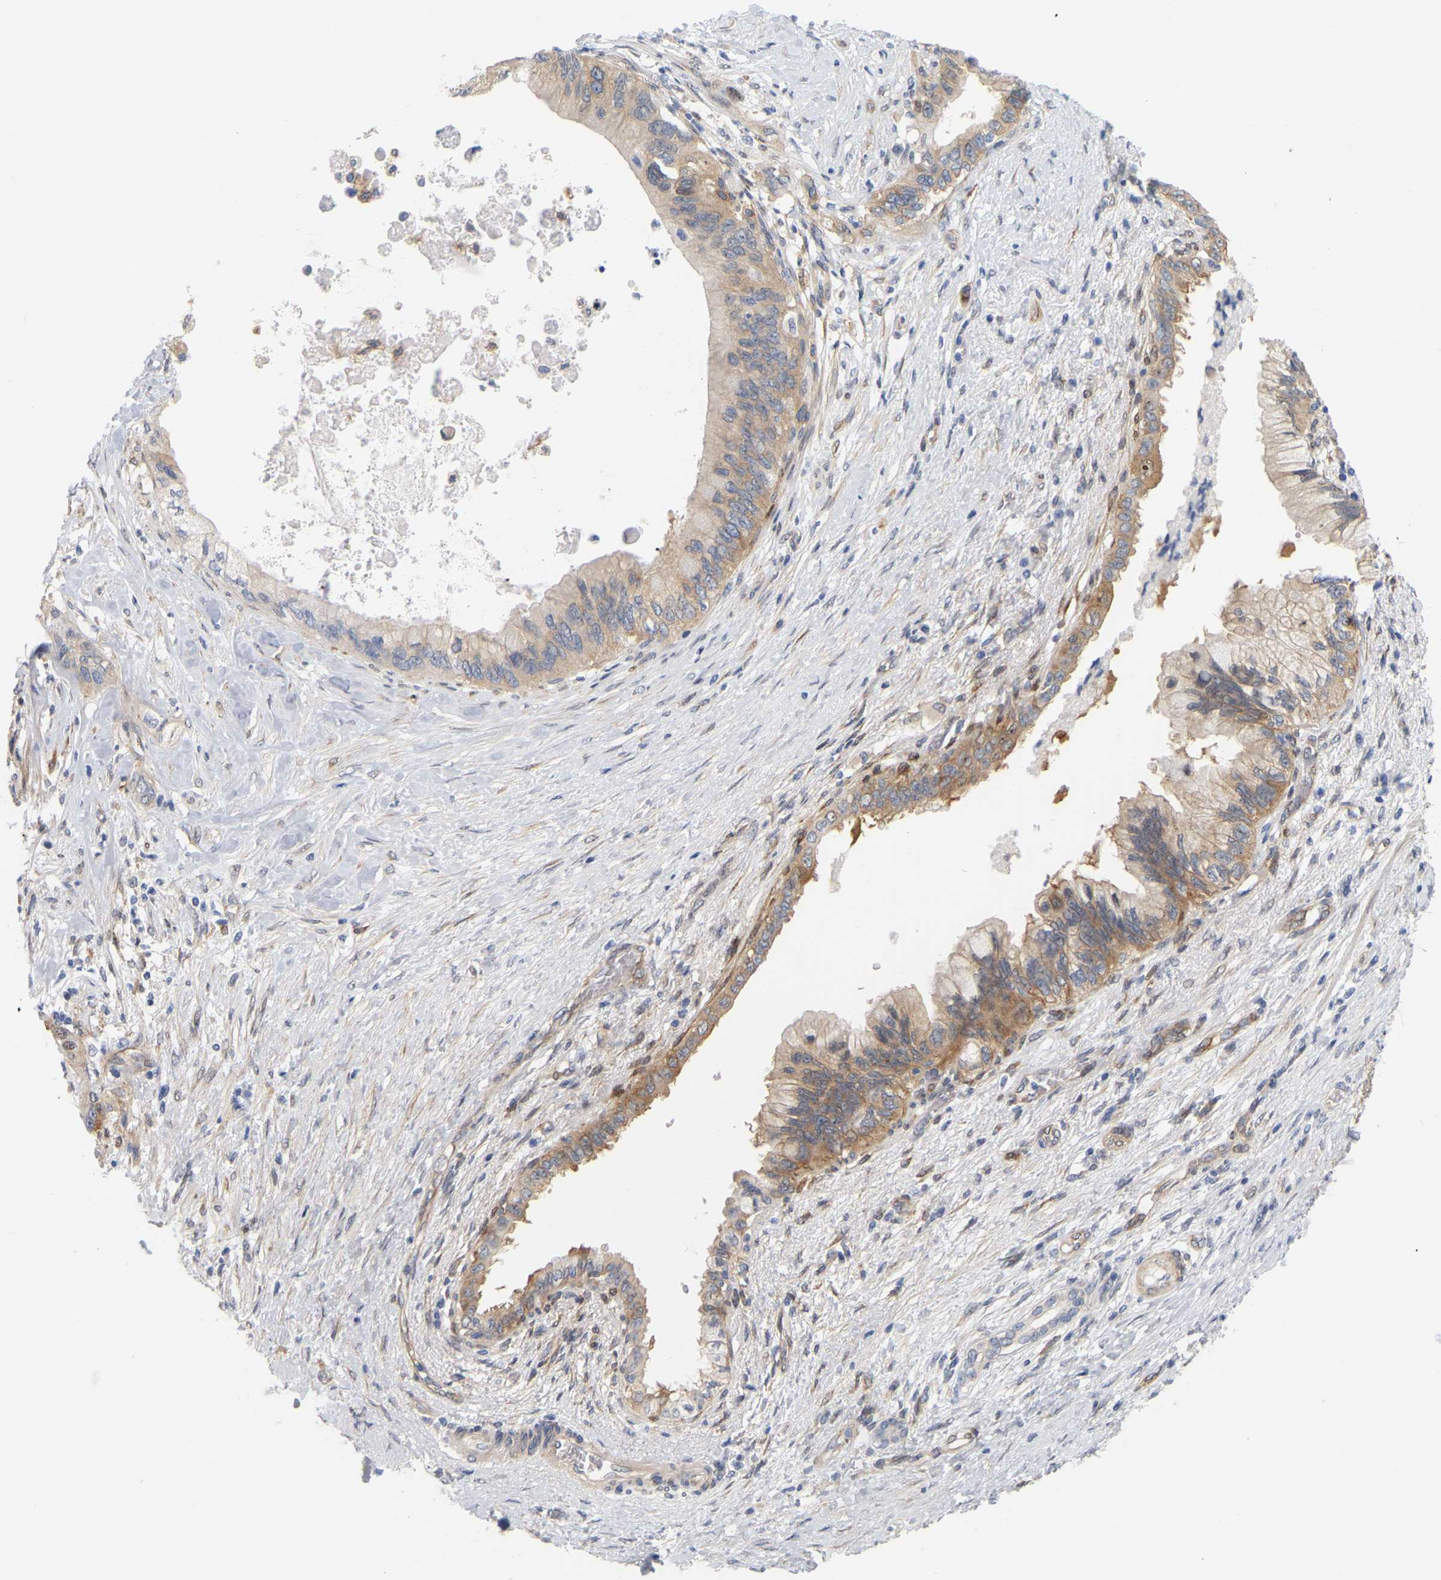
{"staining": {"intensity": "moderate", "quantity": "25%-75%", "location": "cytoplasmic/membranous"}, "tissue": "pancreatic cancer", "cell_type": "Tumor cells", "image_type": "cancer", "snomed": [{"axis": "morphology", "description": "Adenocarcinoma, NOS"}, {"axis": "topography", "description": "Pancreas"}], "caption": "Pancreatic cancer stained for a protein shows moderate cytoplasmic/membranous positivity in tumor cells. (Brightfield microscopy of DAB IHC at high magnification).", "gene": "RAPH1", "patient": {"sex": "female", "age": 73}}